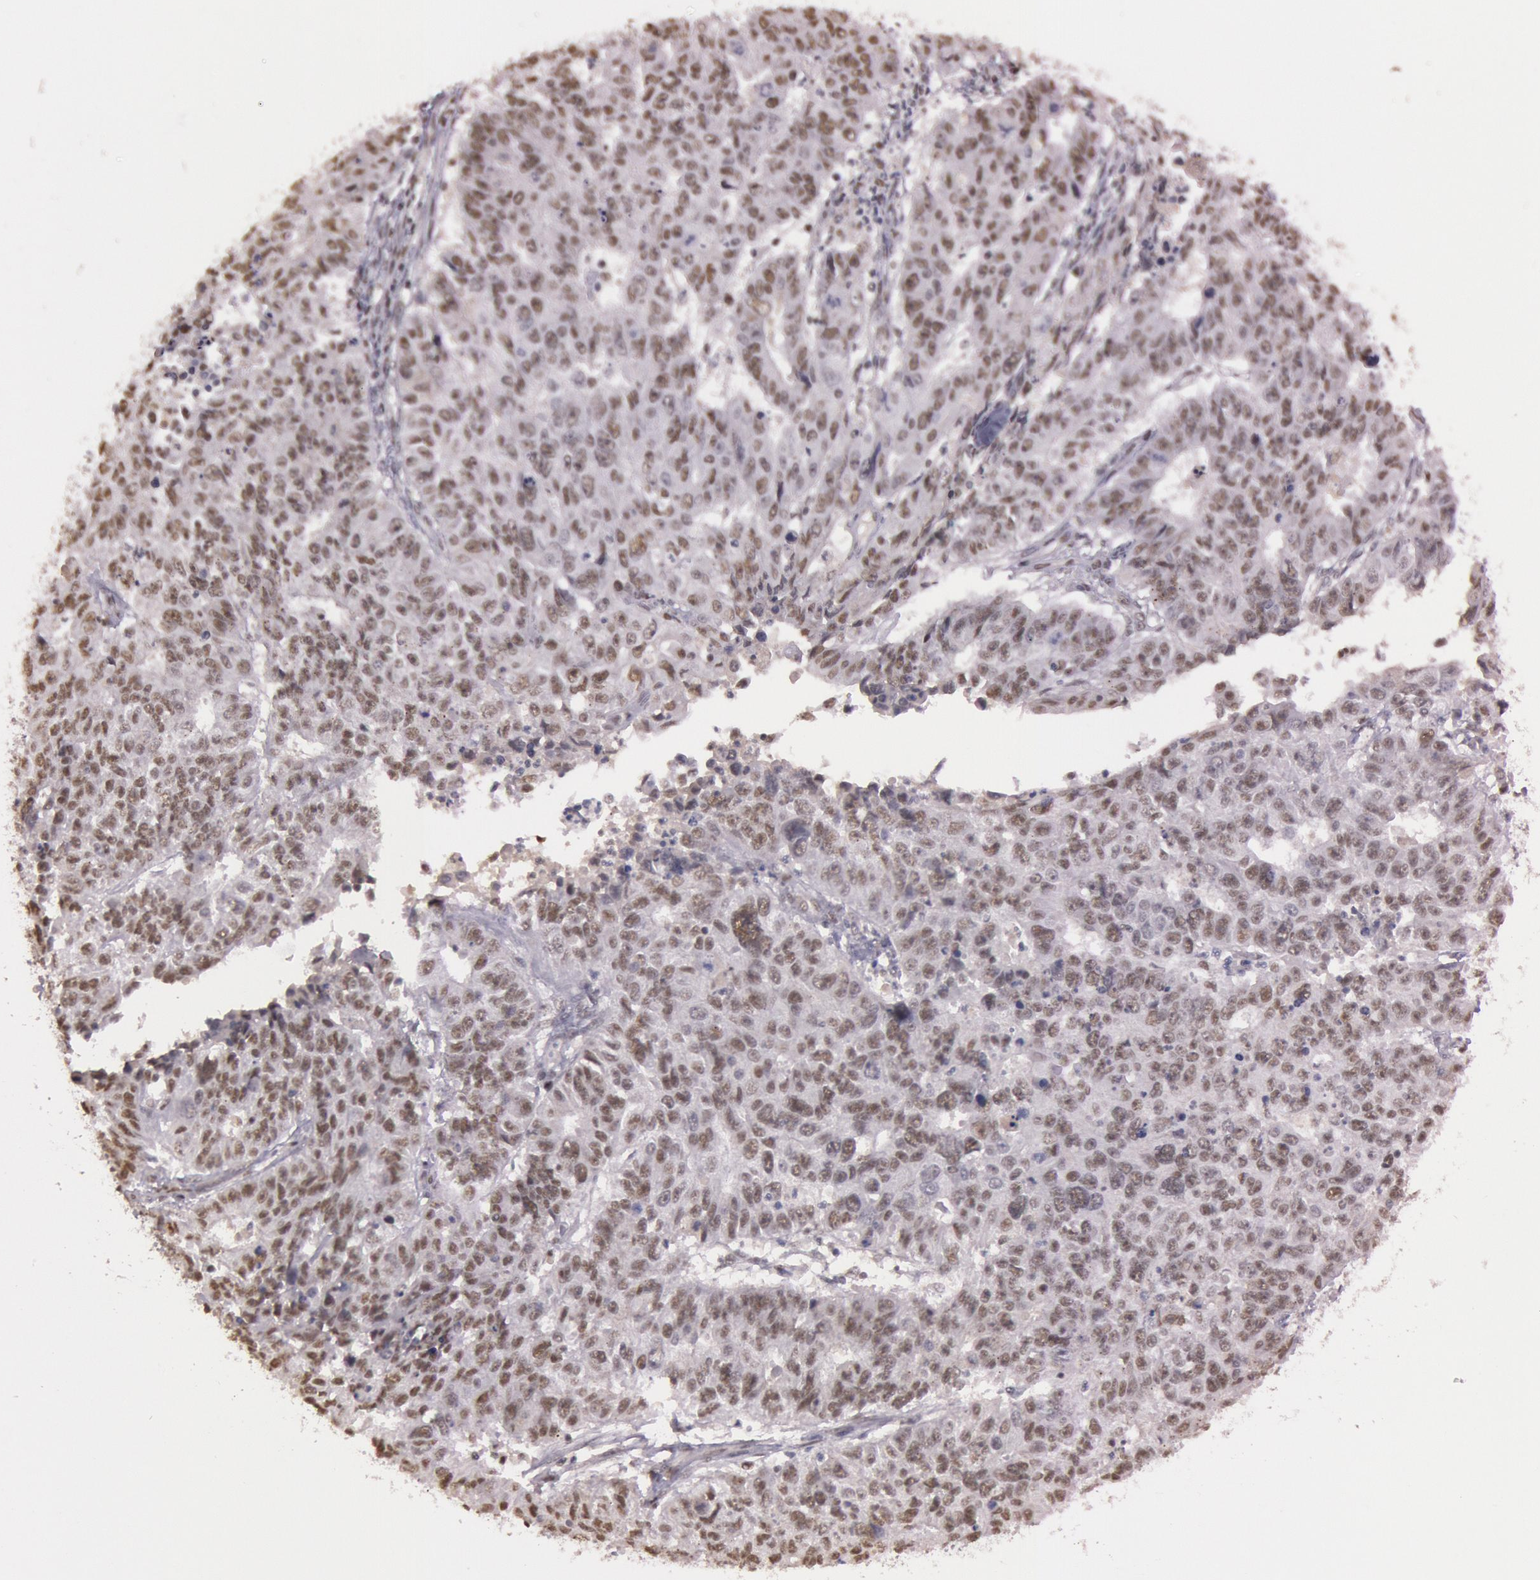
{"staining": {"intensity": "weak", "quantity": ">75%", "location": "nuclear"}, "tissue": "endometrial cancer", "cell_type": "Tumor cells", "image_type": "cancer", "snomed": [{"axis": "morphology", "description": "Adenocarcinoma, NOS"}, {"axis": "topography", "description": "Endometrium"}], "caption": "Tumor cells reveal low levels of weak nuclear expression in about >75% of cells in human endometrial cancer (adenocarcinoma). Nuclei are stained in blue.", "gene": "TASL", "patient": {"sex": "female", "age": 42}}